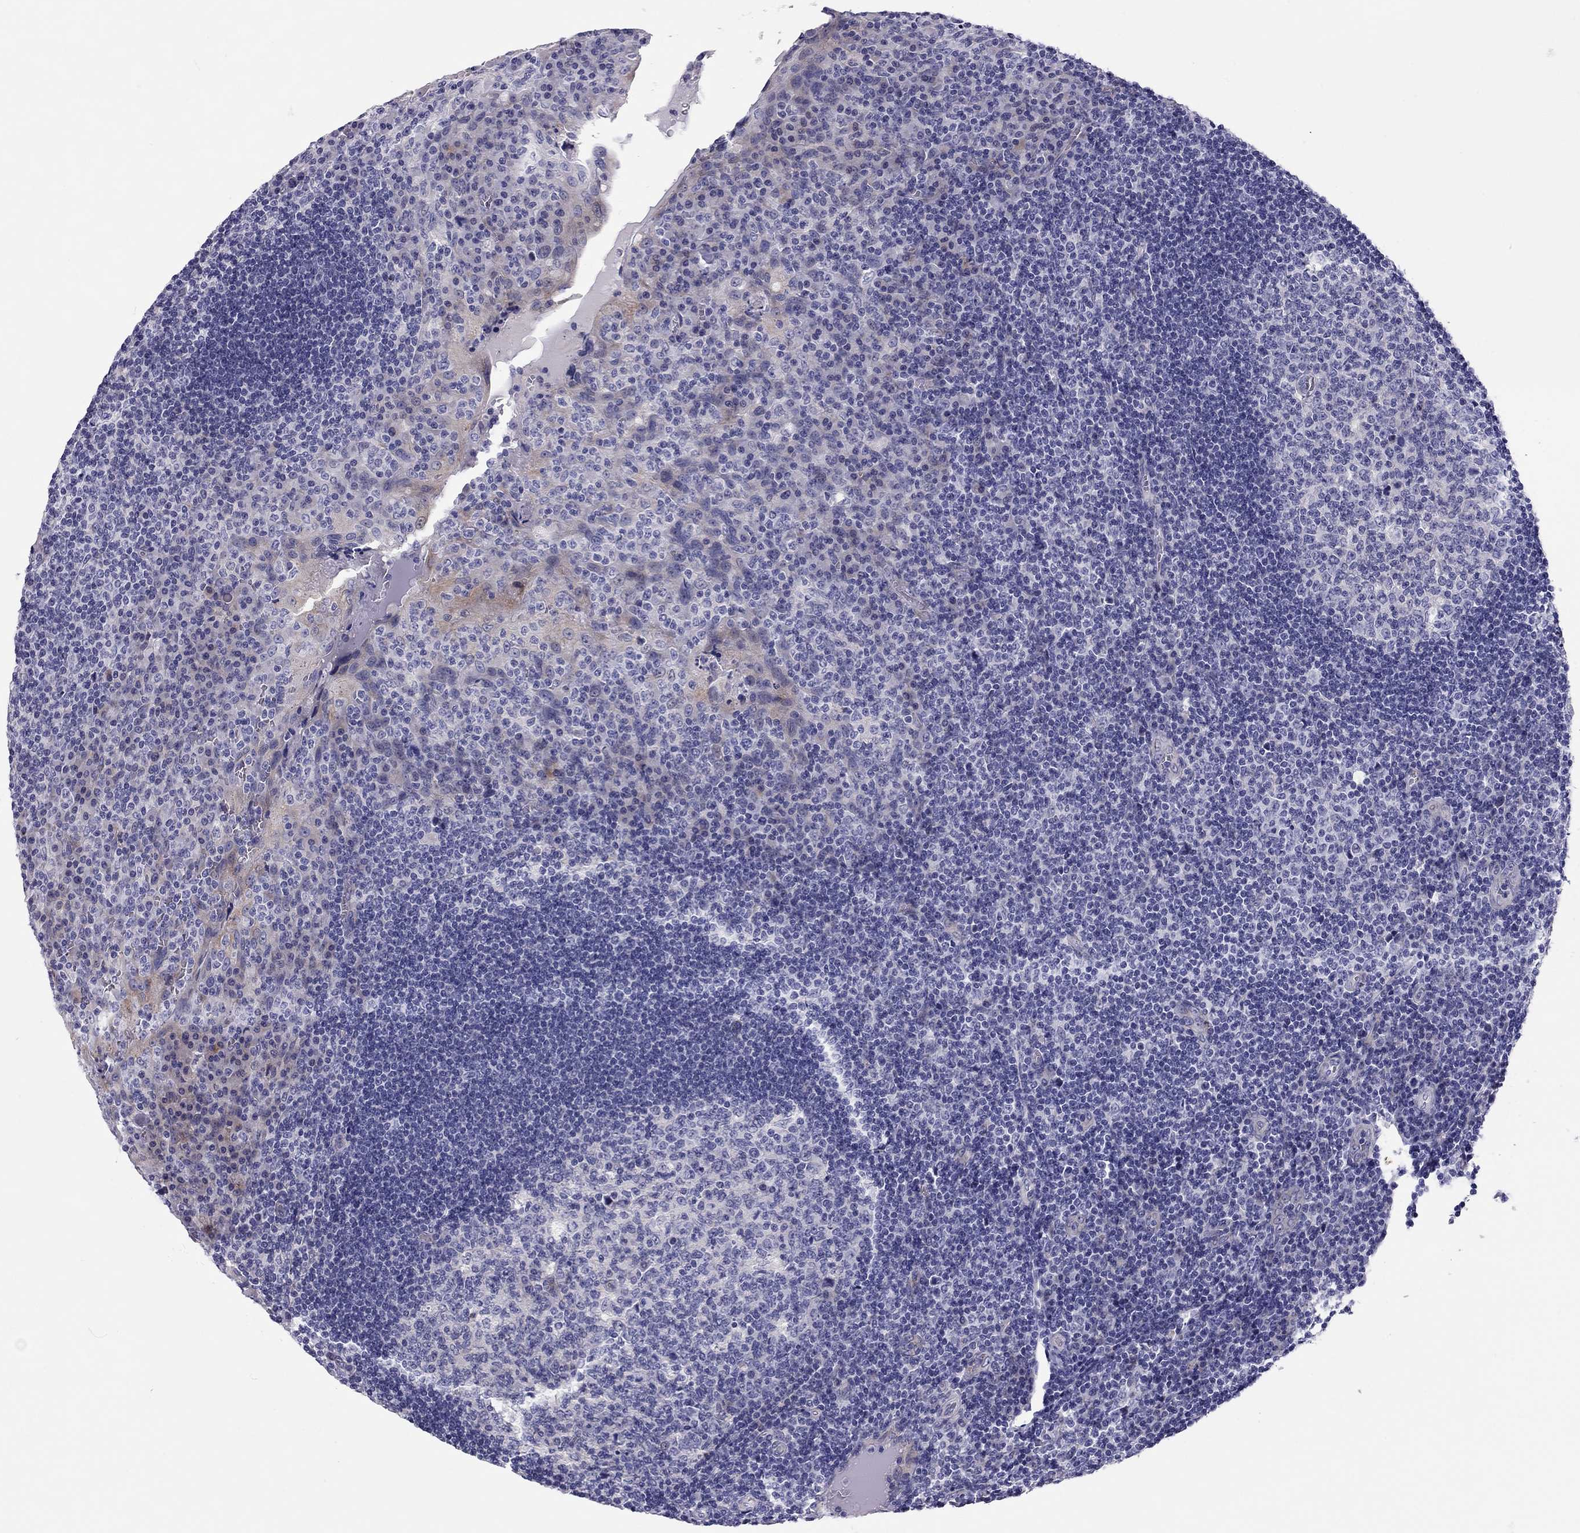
{"staining": {"intensity": "negative", "quantity": "none", "location": "none"}, "tissue": "tonsil", "cell_type": "Germinal center cells", "image_type": "normal", "snomed": [{"axis": "morphology", "description": "Normal tissue, NOS"}, {"axis": "topography", "description": "Tonsil"}], "caption": "Immunohistochemistry micrograph of benign tonsil: tonsil stained with DAB (3,3'-diaminobenzidine) demonstrates no significant protein staining in germinal center cells.", "gene": "SCARB1", "patient": {"sex": "male", "age": 17}}